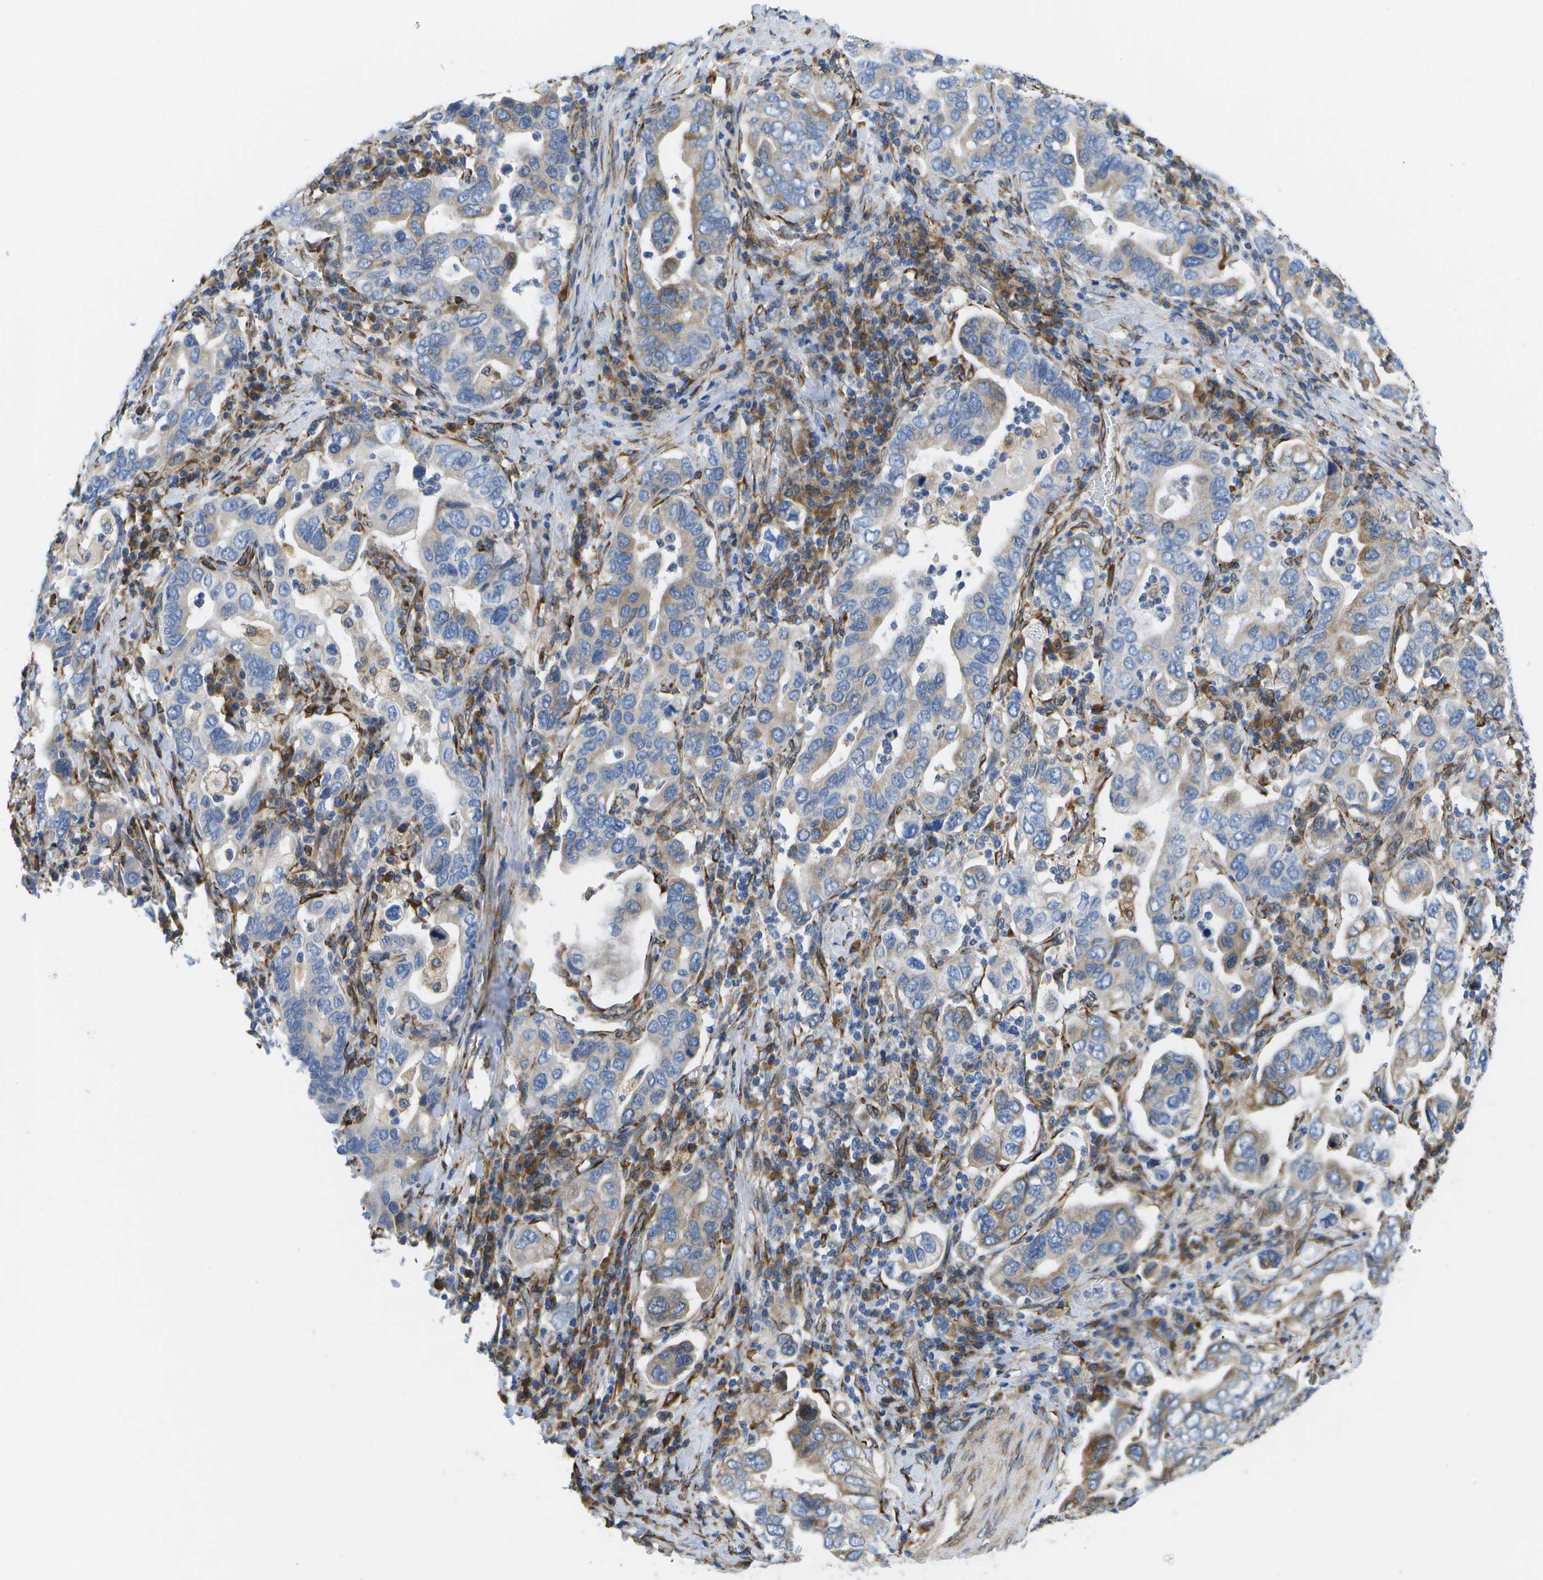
{"staining": {"intensity": "moderate", "quantity": "<25%", "location": "cytoplasmic/membranous"}, "tissue": "stomach cancer", "cell_type": "Tumor cells", "image_type": "cancer", "snomed": [{"axis": "morphology", "description": "Adenocarcinoma, NOS"}, {"axis": "topography", "description": "Stomach, upper"}], "caption": "Adenocarcinoma (stomach) was stained to show a protein in brown. There is low levels of moderate cytoplasmic/membranous expression in approximately <25% of tumor cells.", "gene": "ZDHHC17", "patient": {"sex": "male", "age": 62}}